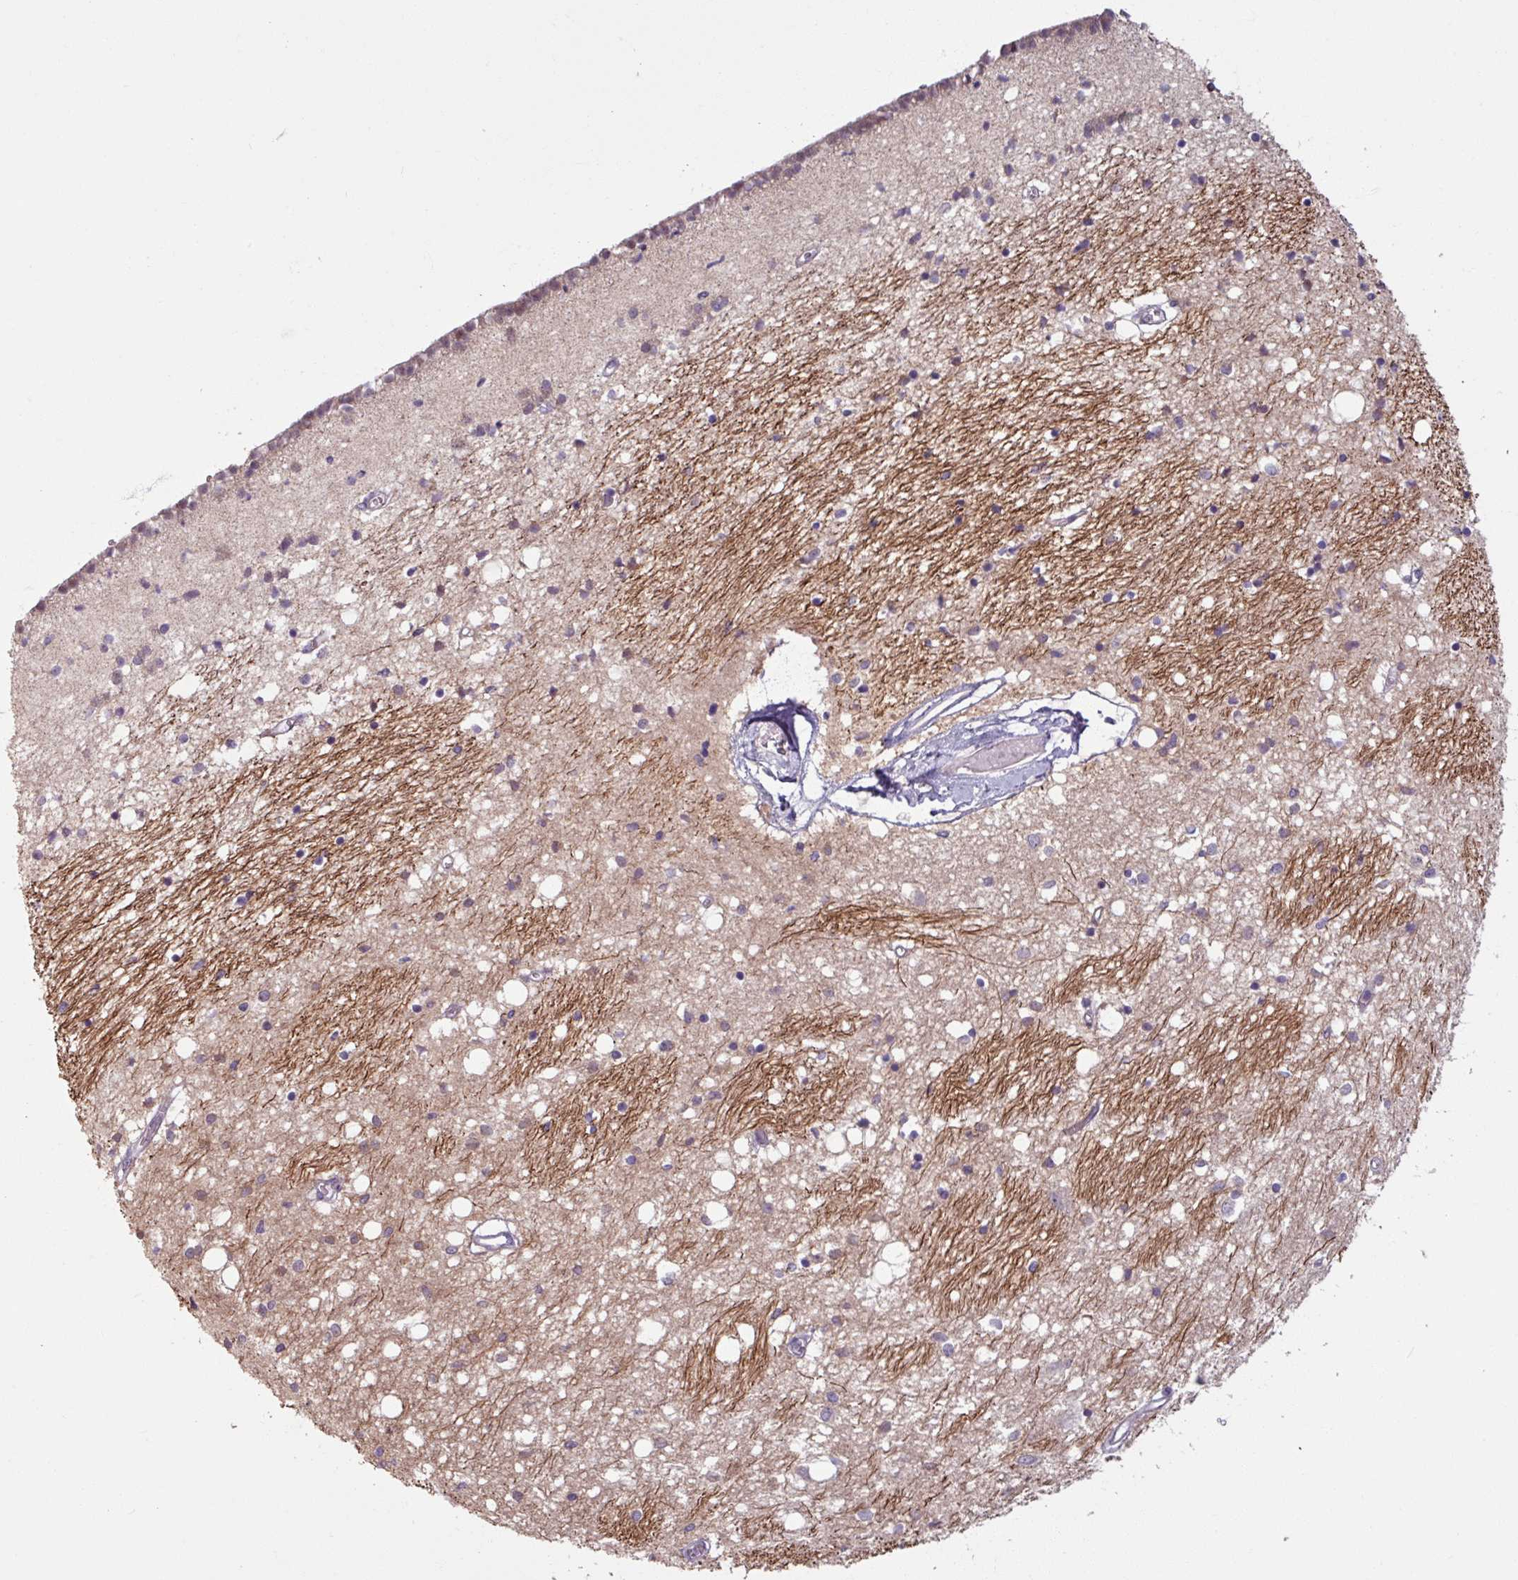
{"staining": {"intensity": "negative", "quantity": "none", "location": "none"}, "tissue": "caudate", "cell_type": "Glial cells", "image_type": "normal", "snomed": [{"axis": "morphology", "description": "Normal tissue, NOS"}, {"axis": "topography", "description": "Lateral ventricle wall"}], "caption": "Human caudate stained for a protein using immunohistochemistry (IHC) exhibits no positivity in glial cells.", "gene": "OGFOD3", "patient": {"sex": "male", "age": 70}}